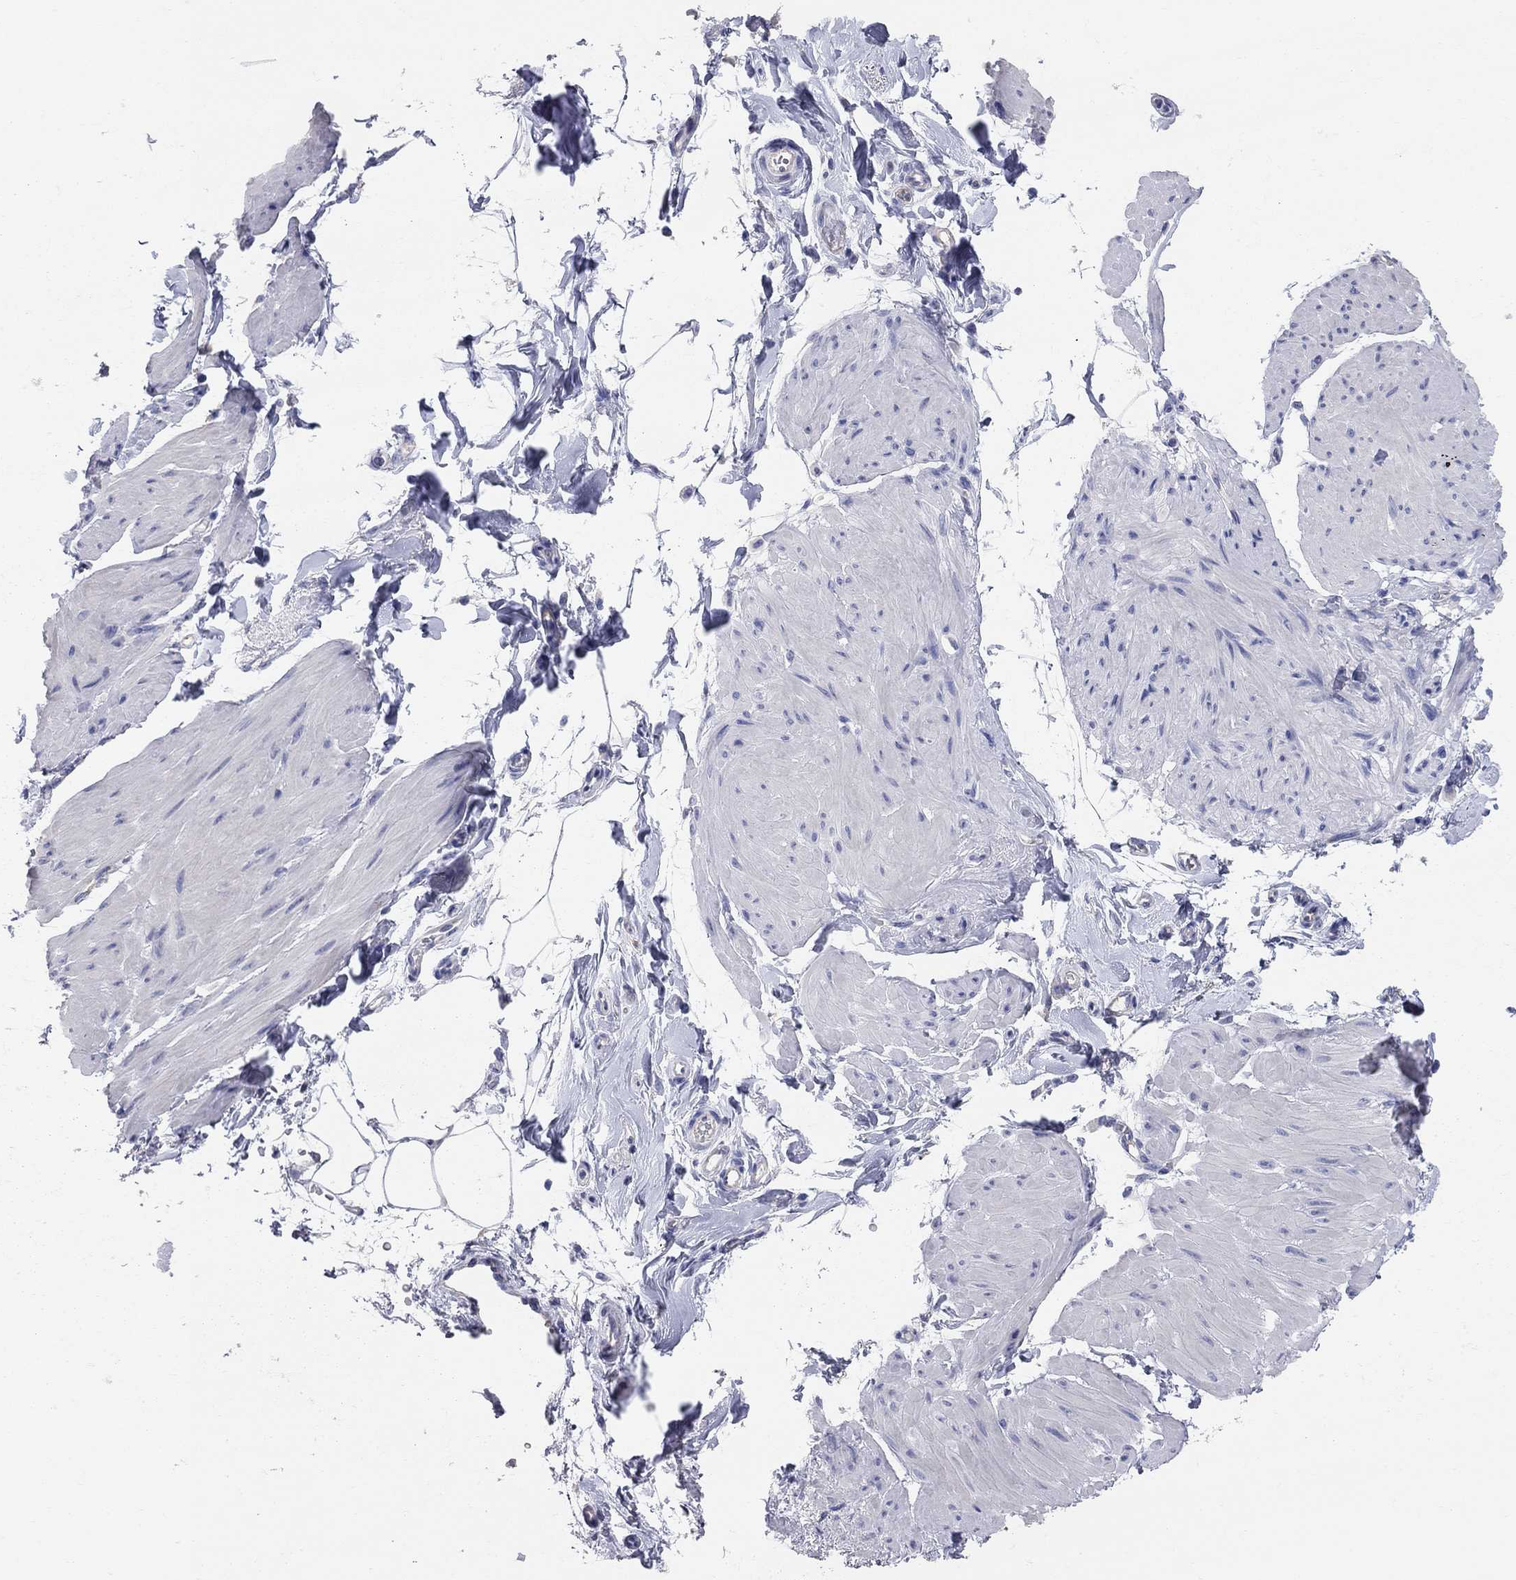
{"staining": {"intensity": "negative", "quantity": "none", "location": "none"}, "tissue": "smooth muscle", "cell_type": "Smooth muscle cells", "image_type": "normal", "snomed": [{"axis": "morphology", "description": "Normal tissue, NOS"}, {"axis": "topography", "description": "Adipose tissue"}, {"axis": "topography", "description": "Smooth muscle"}, {"axis": "topography", "description": "Peripheral nerve tissue"}], "caption": "Immunohistochemistry photomicrograph of unremarkable human smooth muscle stained for a protein (brown), which displays no expression in smooth muscle cells.", "gene": "AOX1", "patient": {"sex": "male", "age": 83}}